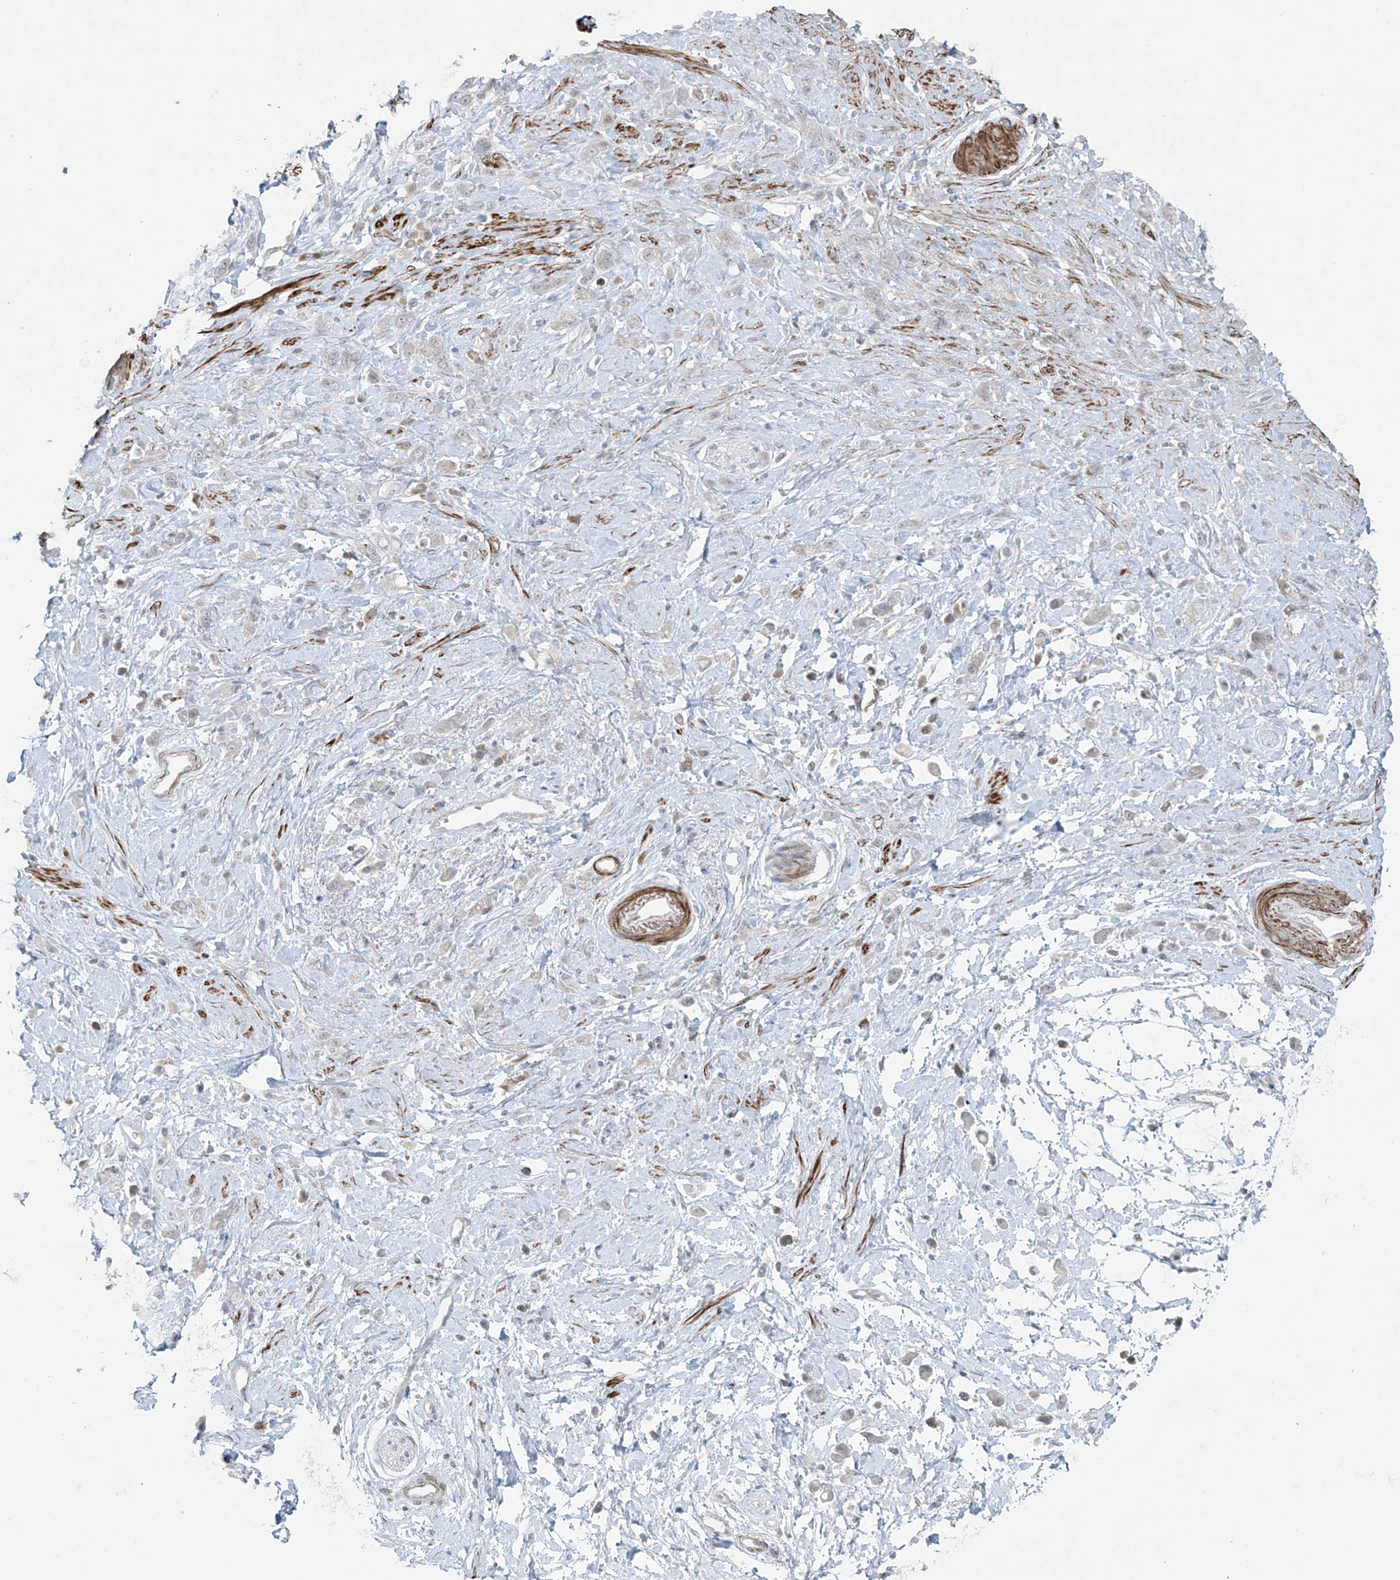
{"staining": {"intensity": "negative", "quantity": "none", "location": "none"}, "tissue": "stomach cancer", "cell_type": "Tumor cells", "image_type": "cancer", "snomed": [{"axis": "morphology", "description": "Adenocarcinoma, NOS"}, {"axis": "topography", "description": "Stomach"}], "caption": "DAB (3,3'-diaminobenzidine) immunohistochemical staining of adenocarcinoma (stomach) shows no significant expression in tumor cells.", "gene": "RASGEF1A", "patient": {"sex": "female", "age": 60}}